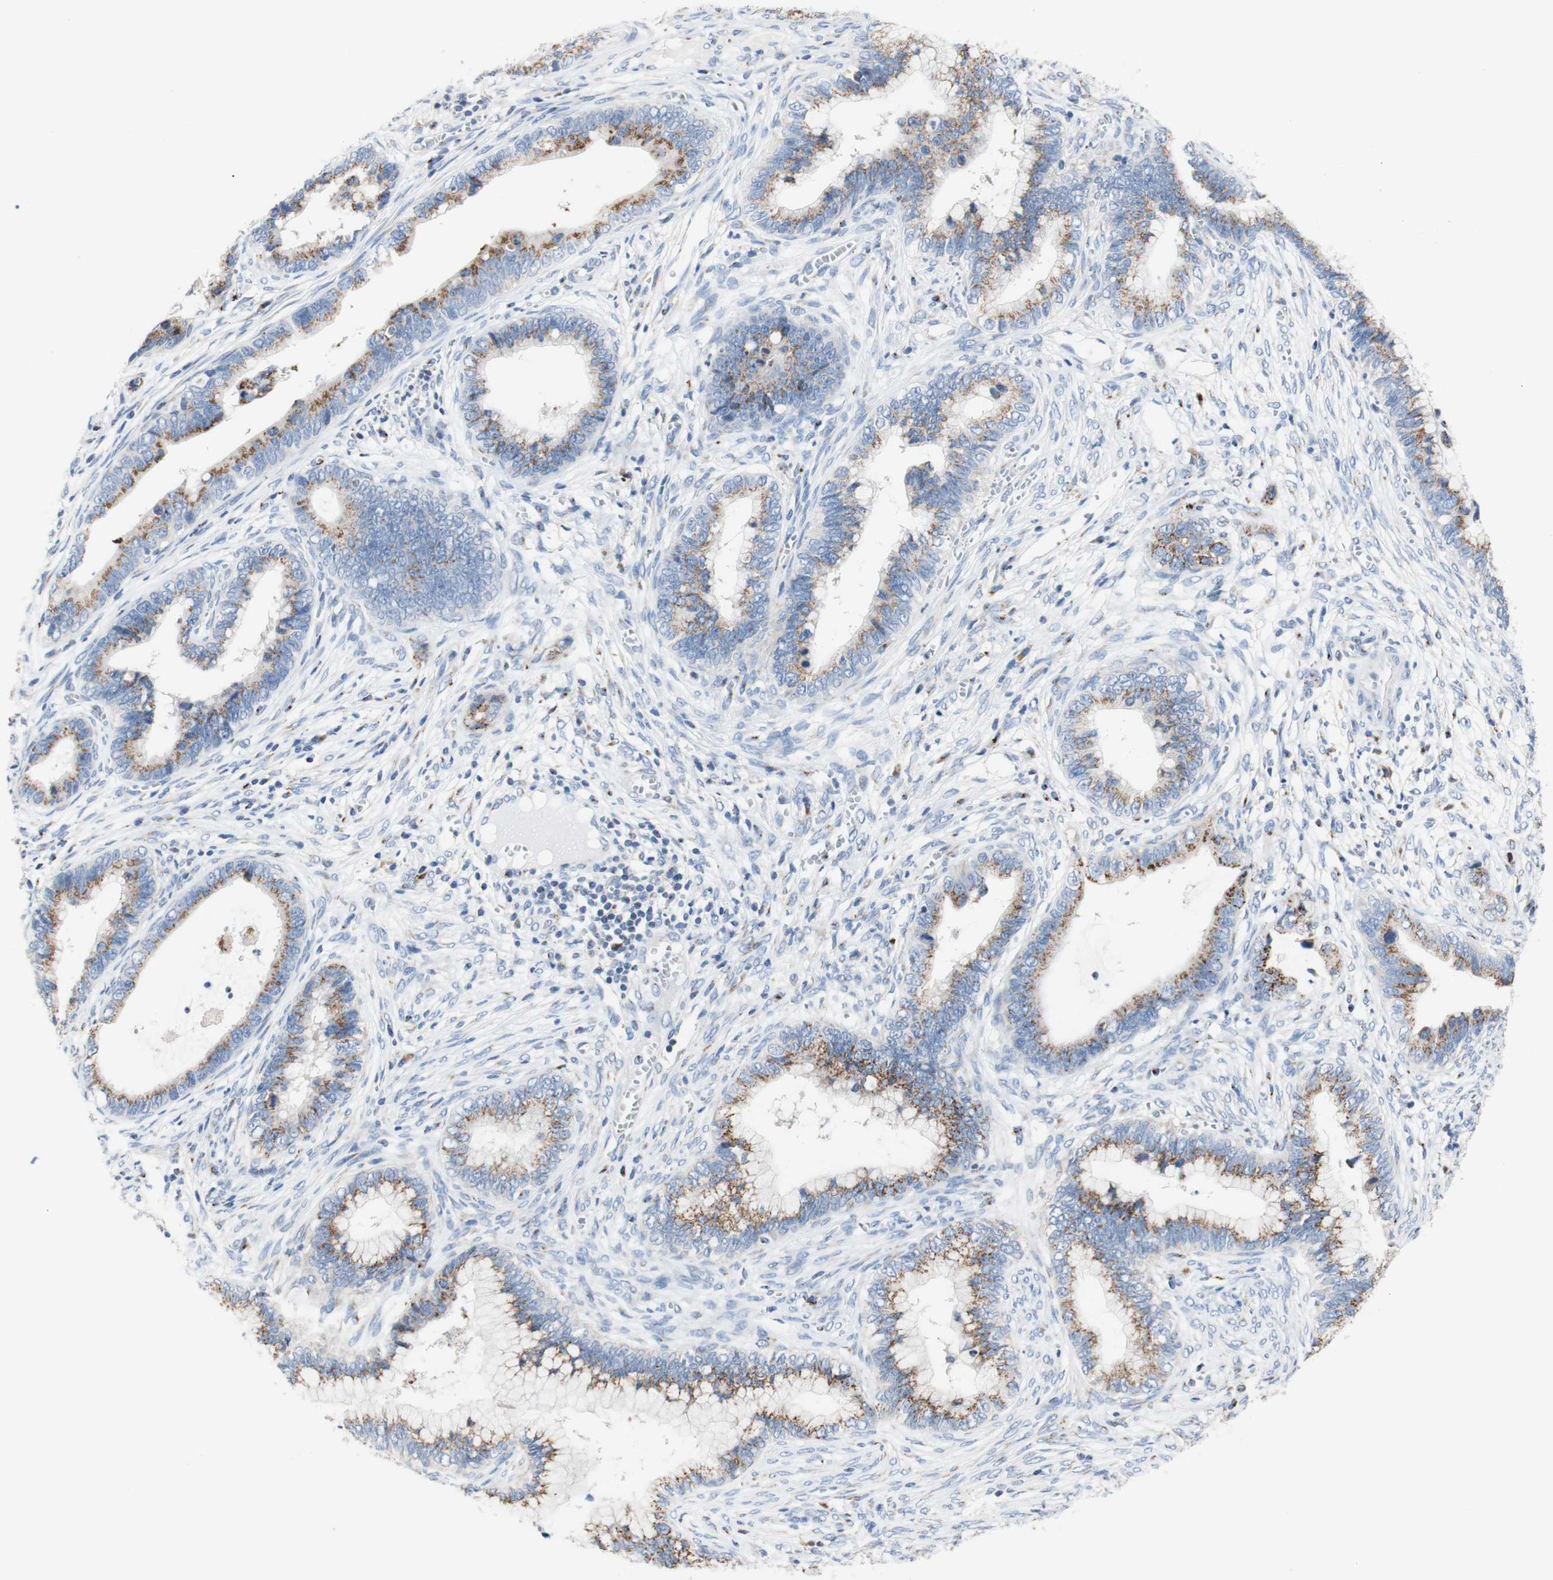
{"staining": {"intensity": "weak", "quantity": "25%-75%", "location": "cytoplasmic/membranous"}, "tissue": "cervical cancer", "cell_type": "Tumor cells", "image_type": "cancer", "snomed": [{"axis": "morphology", "description": "Adenocarcinoma, NOS"}, {"axis": "topography", "description": "Cervix"}], "caption": "Immunohistochemistry staining of cervical cancer, which demonstrates low levels of weak cytoplasmic/membranous positivity in about 25%-75% of tumor cells indicating weak cytoplasmic/membranous protein positivity. The staining was performed using DAB (brown) for protein detection and nuclei were counterstained in hematoxylin (blue).", "gene": "GALNT2", "patient": {"sex": "female", "age": 44}}